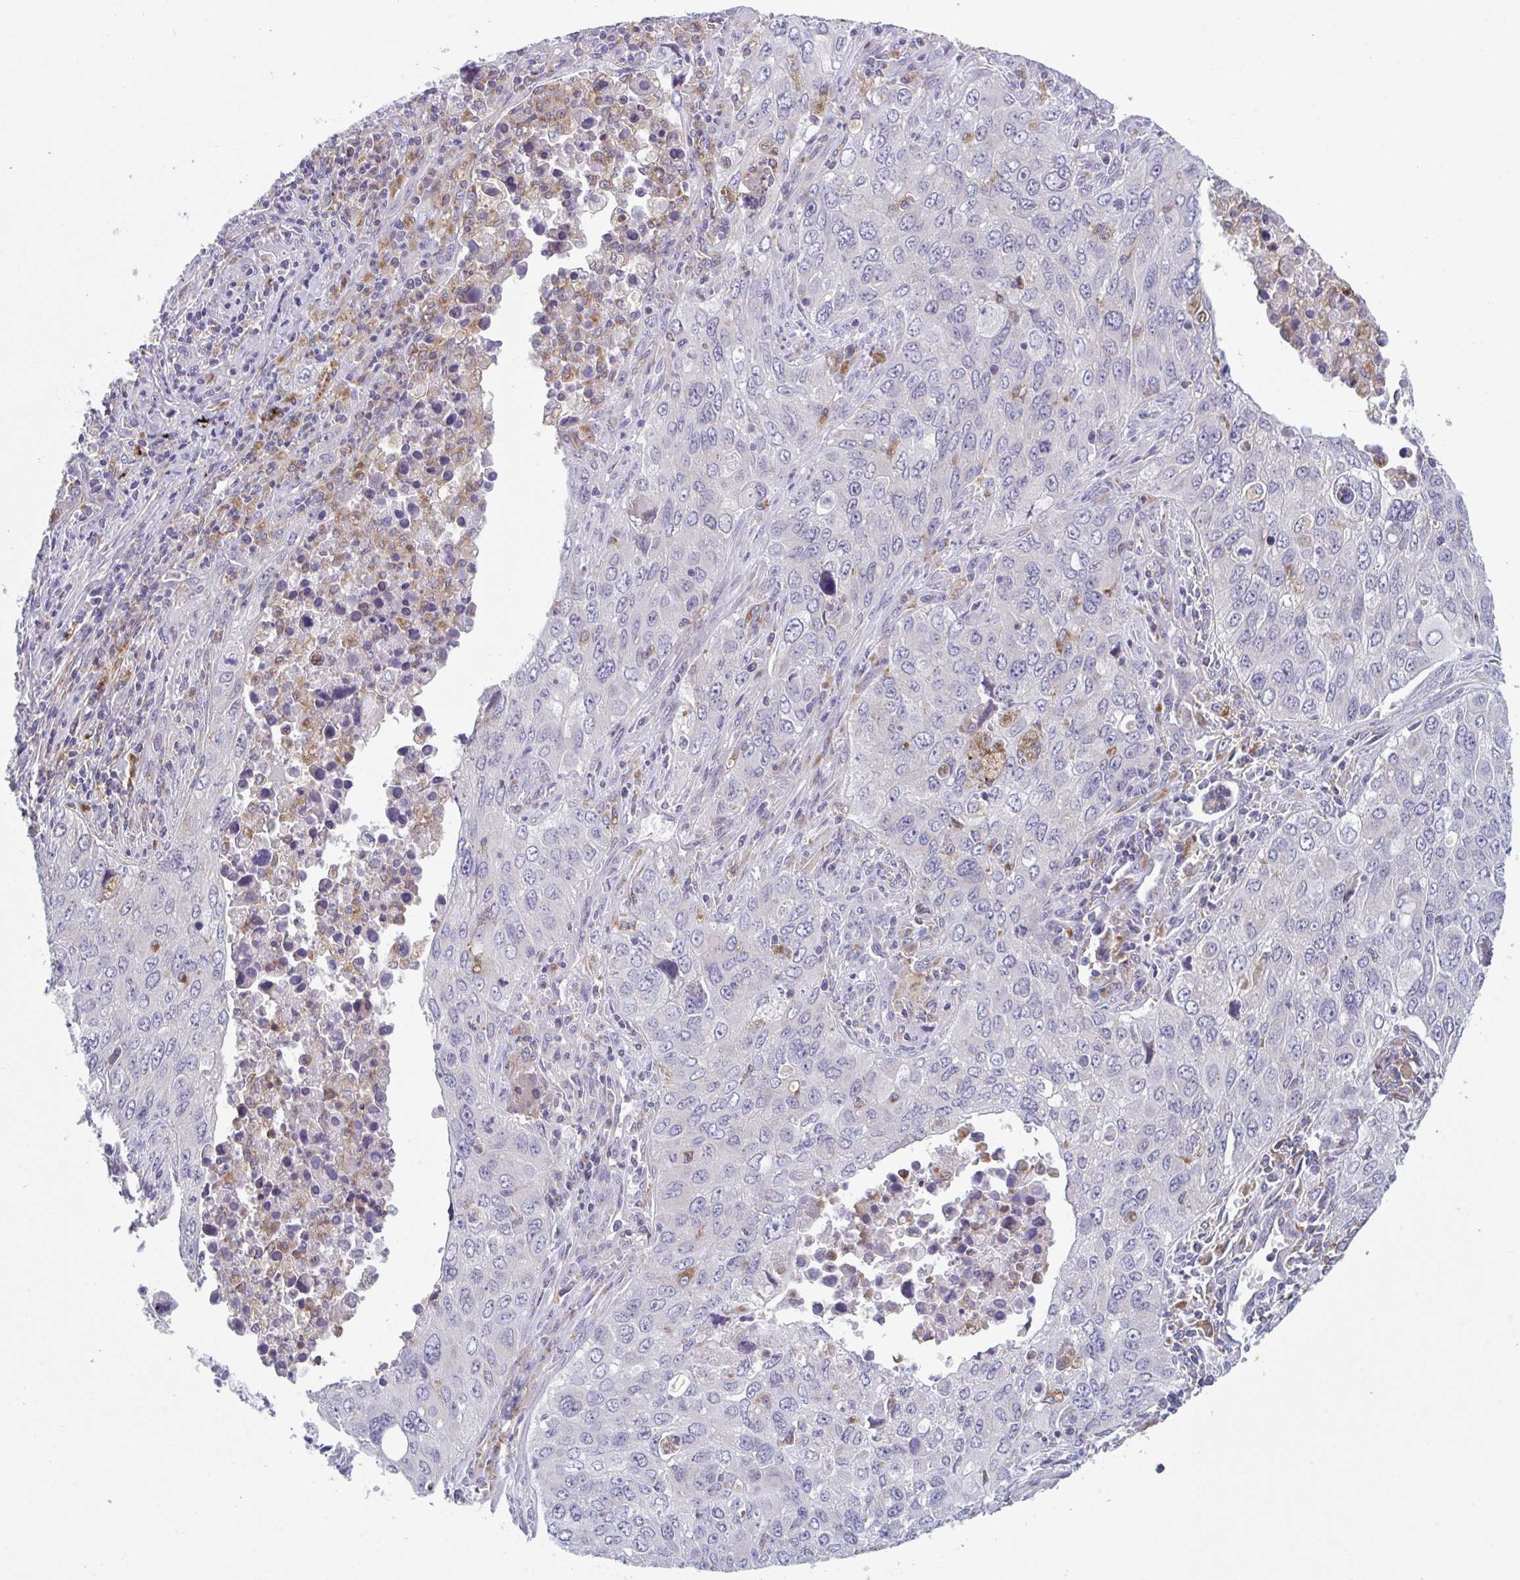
{"staining": {"intensity": "negative", "quantity": "none", "location": "none"}, "tissue": "lung cancer", "cell_type": "Tumor cells", "image_type": "cancer", "snomed": [{"axis": "morphology", "description": "Adenocarcinoma, NOS"}, {"axis": "morphology", "description": "Adenocarcinoma, metastatic, NOS"}, {"axis": "topography", "description": "Lymph node"}, {"axis": "topography", "description": "Lung"}], "caption": "A high-resolution photomicrograph shows IHC staining of lung metastatic adenocarcinoma, which displays no significant positivity in tumor cells. (Brightfield microscopy of DAB (3,3'-diaminobenzidine) IHC at high magnification).", "gene": "NIPSNAP1", "patient": {"sex": "female", "age": 42}}